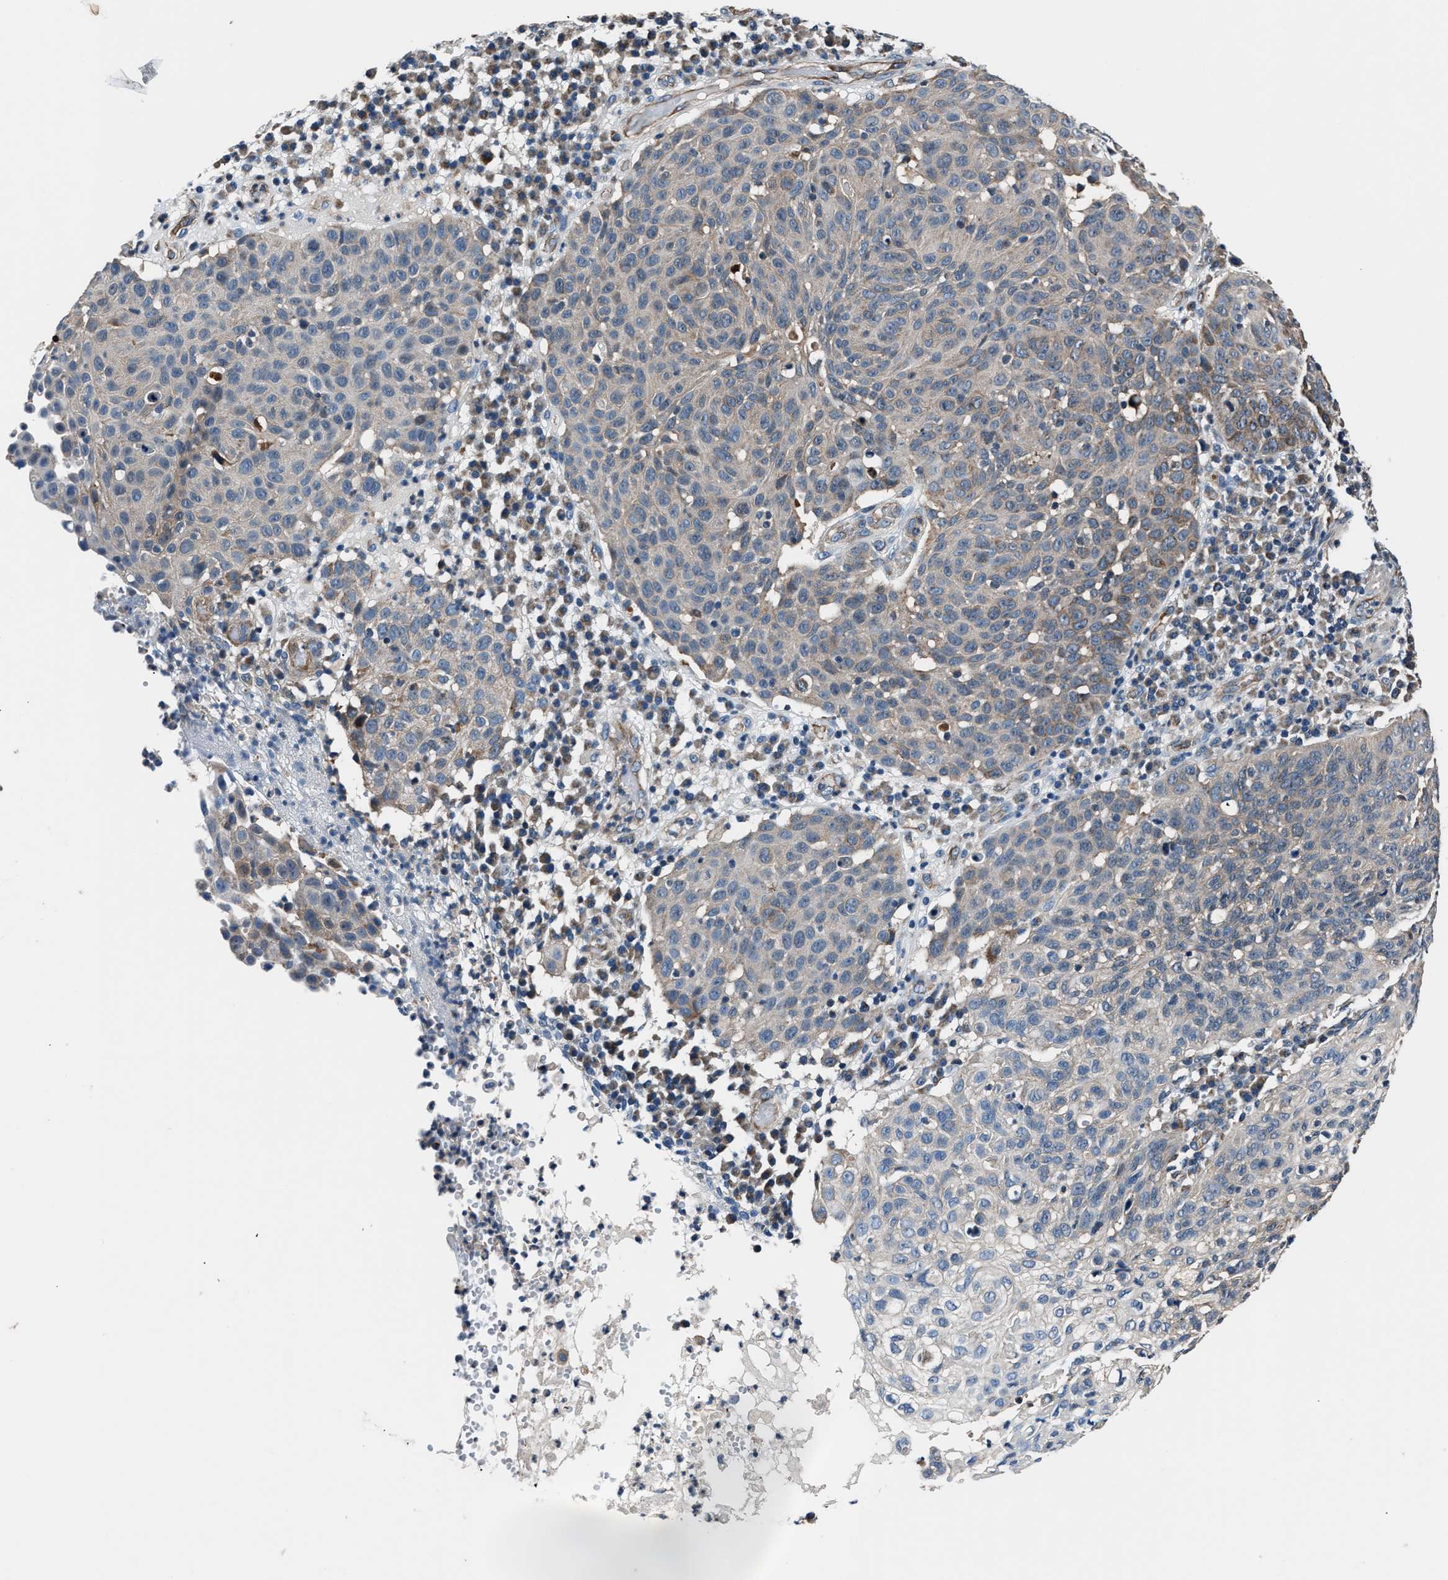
{"staining": {"intensity": "moderate", "quantity": "<25%", "location": "cytoplasmic/membranous"}, "tissue": "skin cancer", "cell_type": "Tumor cells", "image_type": "cancer", "snomed": [{"axis": "morphology", "description": "Squamous cell carcinoma in situ, NOS"}, {"axis": "morphology", "description": "Squamous cell carcinoma, NOS"}, {"axis": "topography", "description": "Skin"}], "caption": "Protein staining of skin squamous cell carcinoma in situ tissue reveals moderate cytoplasmic/membranous expression in about <25% of tumor cells. (DAB (3,3'-diaminobenzidine) IHC, brown staining for protein, blue staining for nuclei).", "gene": "GGCT", "patient": {"sex": "male", "age": 93}}